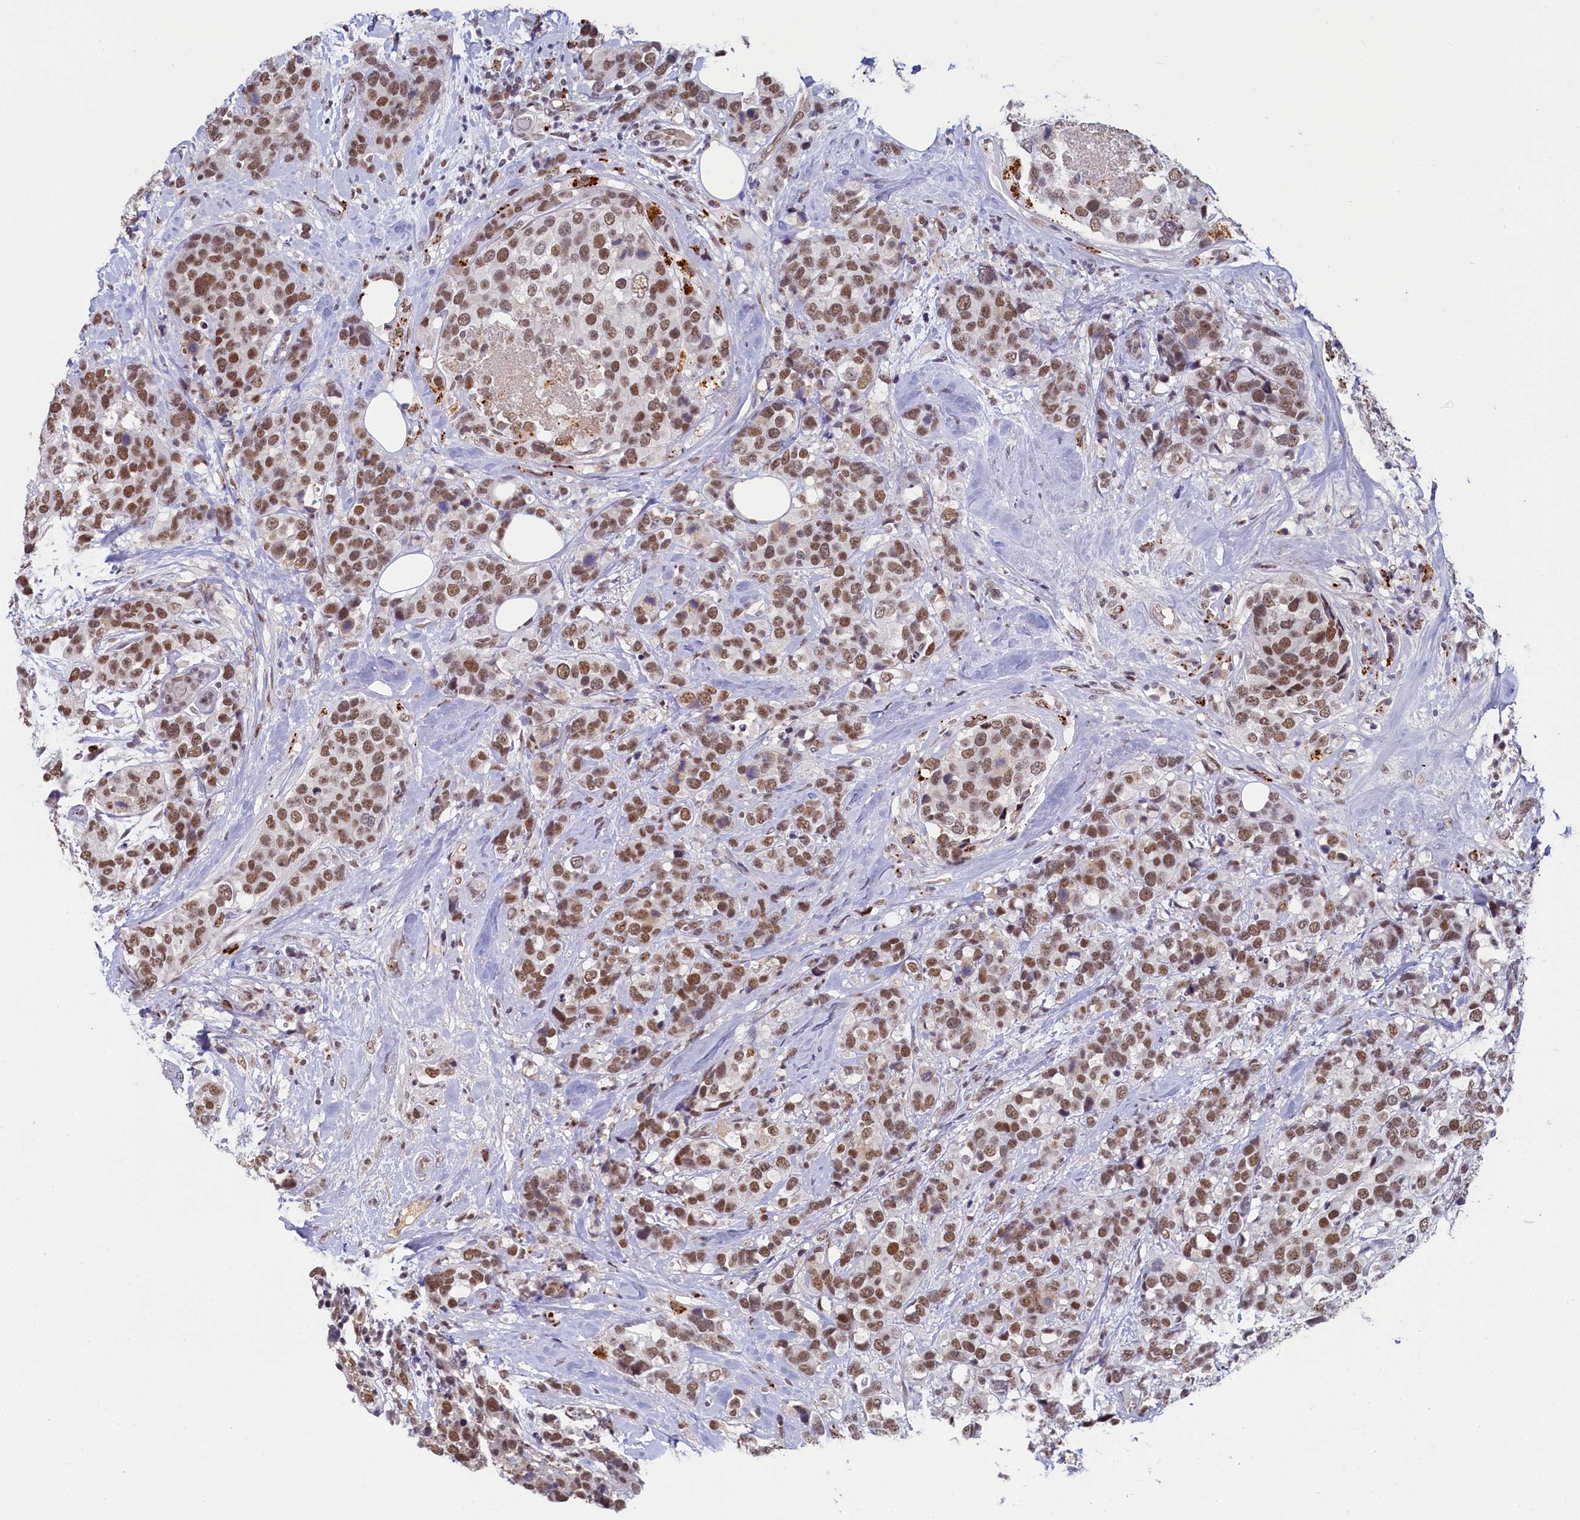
{"staining": {"intensity": "moderate", "quantity": ">75%", "location": "nuclear"}, "tissue": "breast cancer", "cell_type": "Tumor cells", "image_type": "cancer", "snomed": [{"axis": "morphology", "description": "Lobular carcinoma"}, {"axis": "topography", "description": "Breast"}], "caption": "Immunohistochemical staining of human lobular carcinoma (breast) reveals medium levels of moderate nuclear protein staining in about >75% of tumor cells.", "gene": "INTS14", "patient": {"sex": "female", "age": 59}}